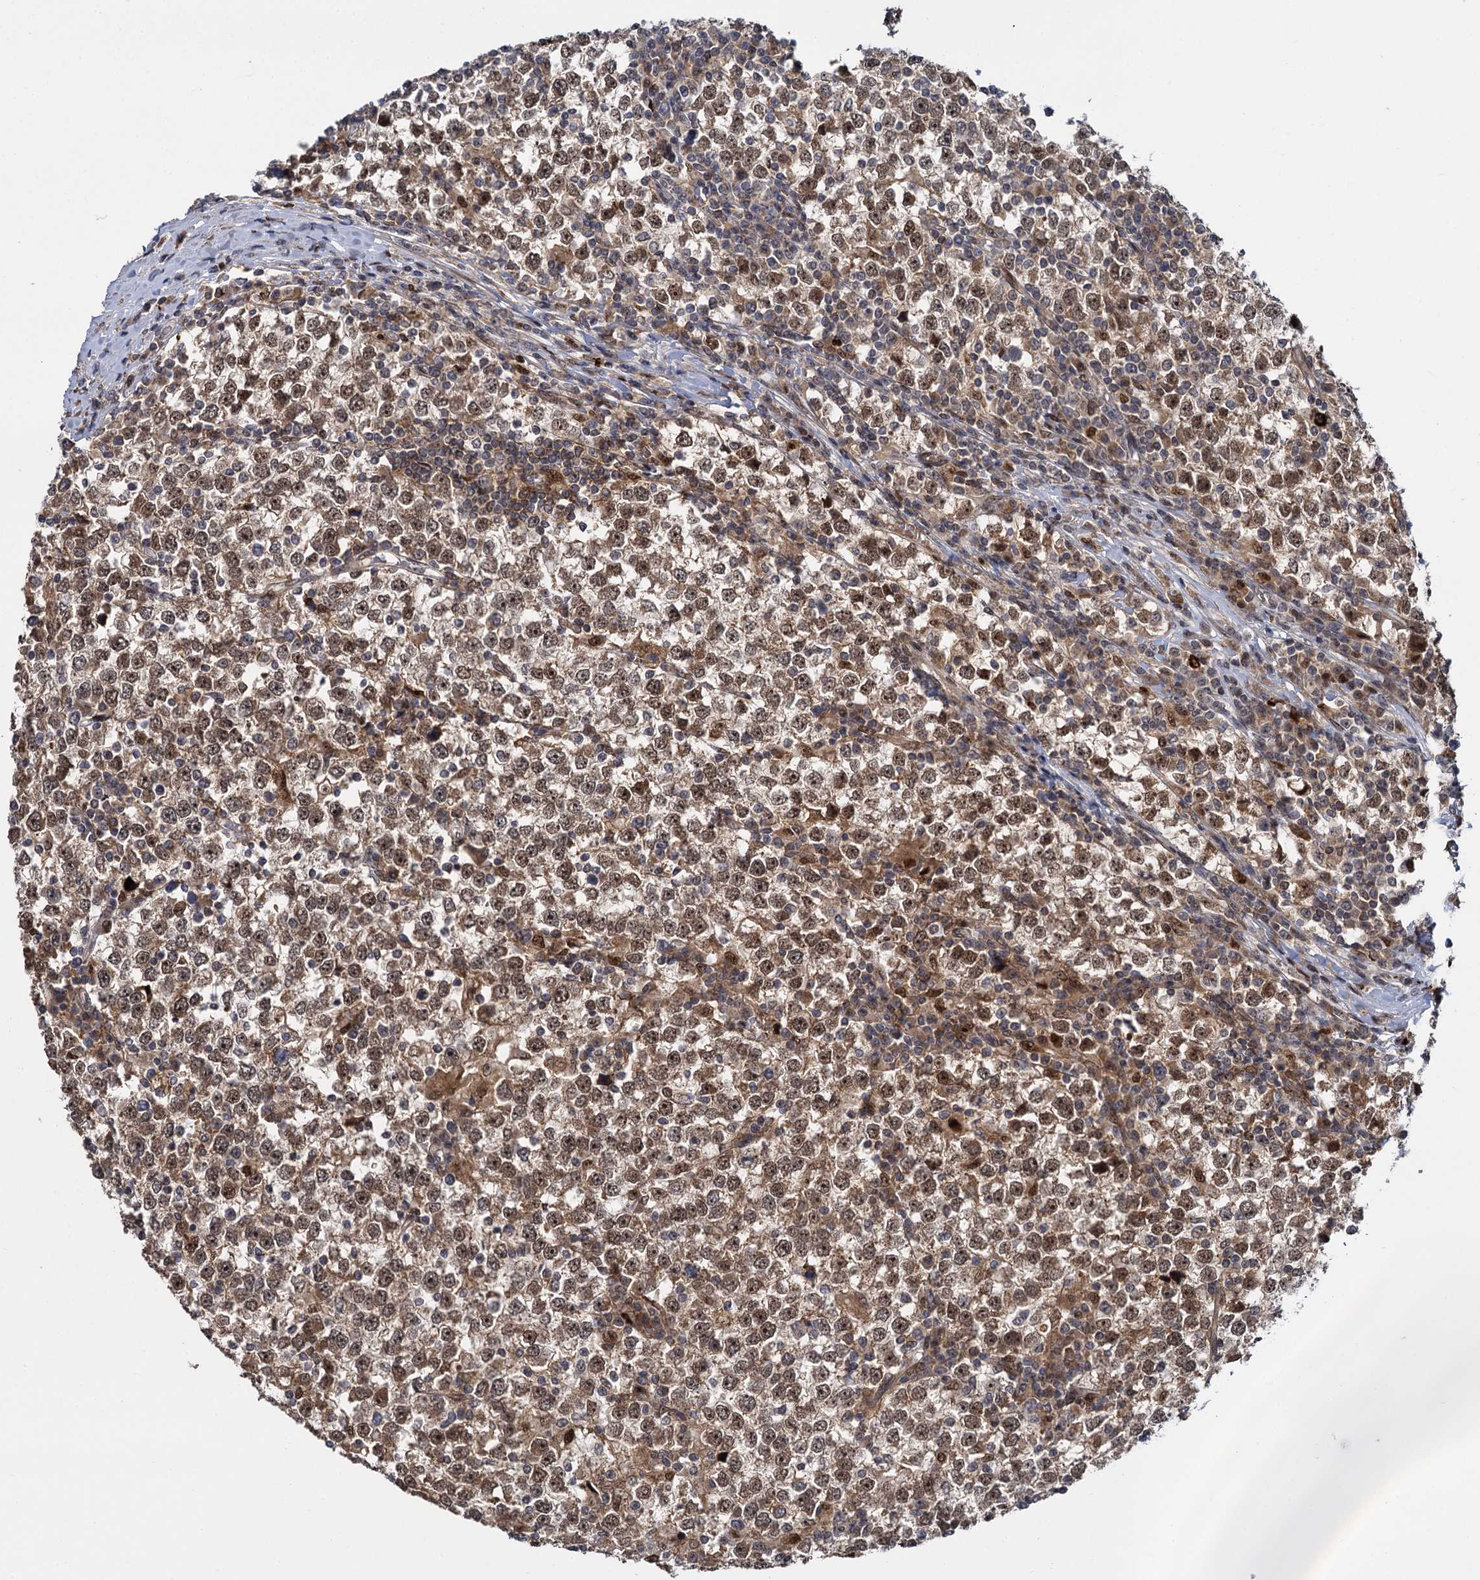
{"staining": {"intensity": "moderate", "quantity": ">75%", "location": "nuclear"}, "tissue": "testis cancer", "cell_type": "Tumor cells", "image_type": "cancer", "snomed": [{"axis": "morphology", "description": "Seminoma, NOS"}, {"axis": "topography", "description": "Testis"}], "caption": "Testis cancer was stained to show a protein in brown. There is medium levels of moderate nuclear expression in about >75% of tumor cells. (DAB (3,3'-diaminobenzidine) IHC with brightfield microscopy, high magnification).", "gene": "GAL3ST4", "patient": {"sex": "male", "age": 65}}